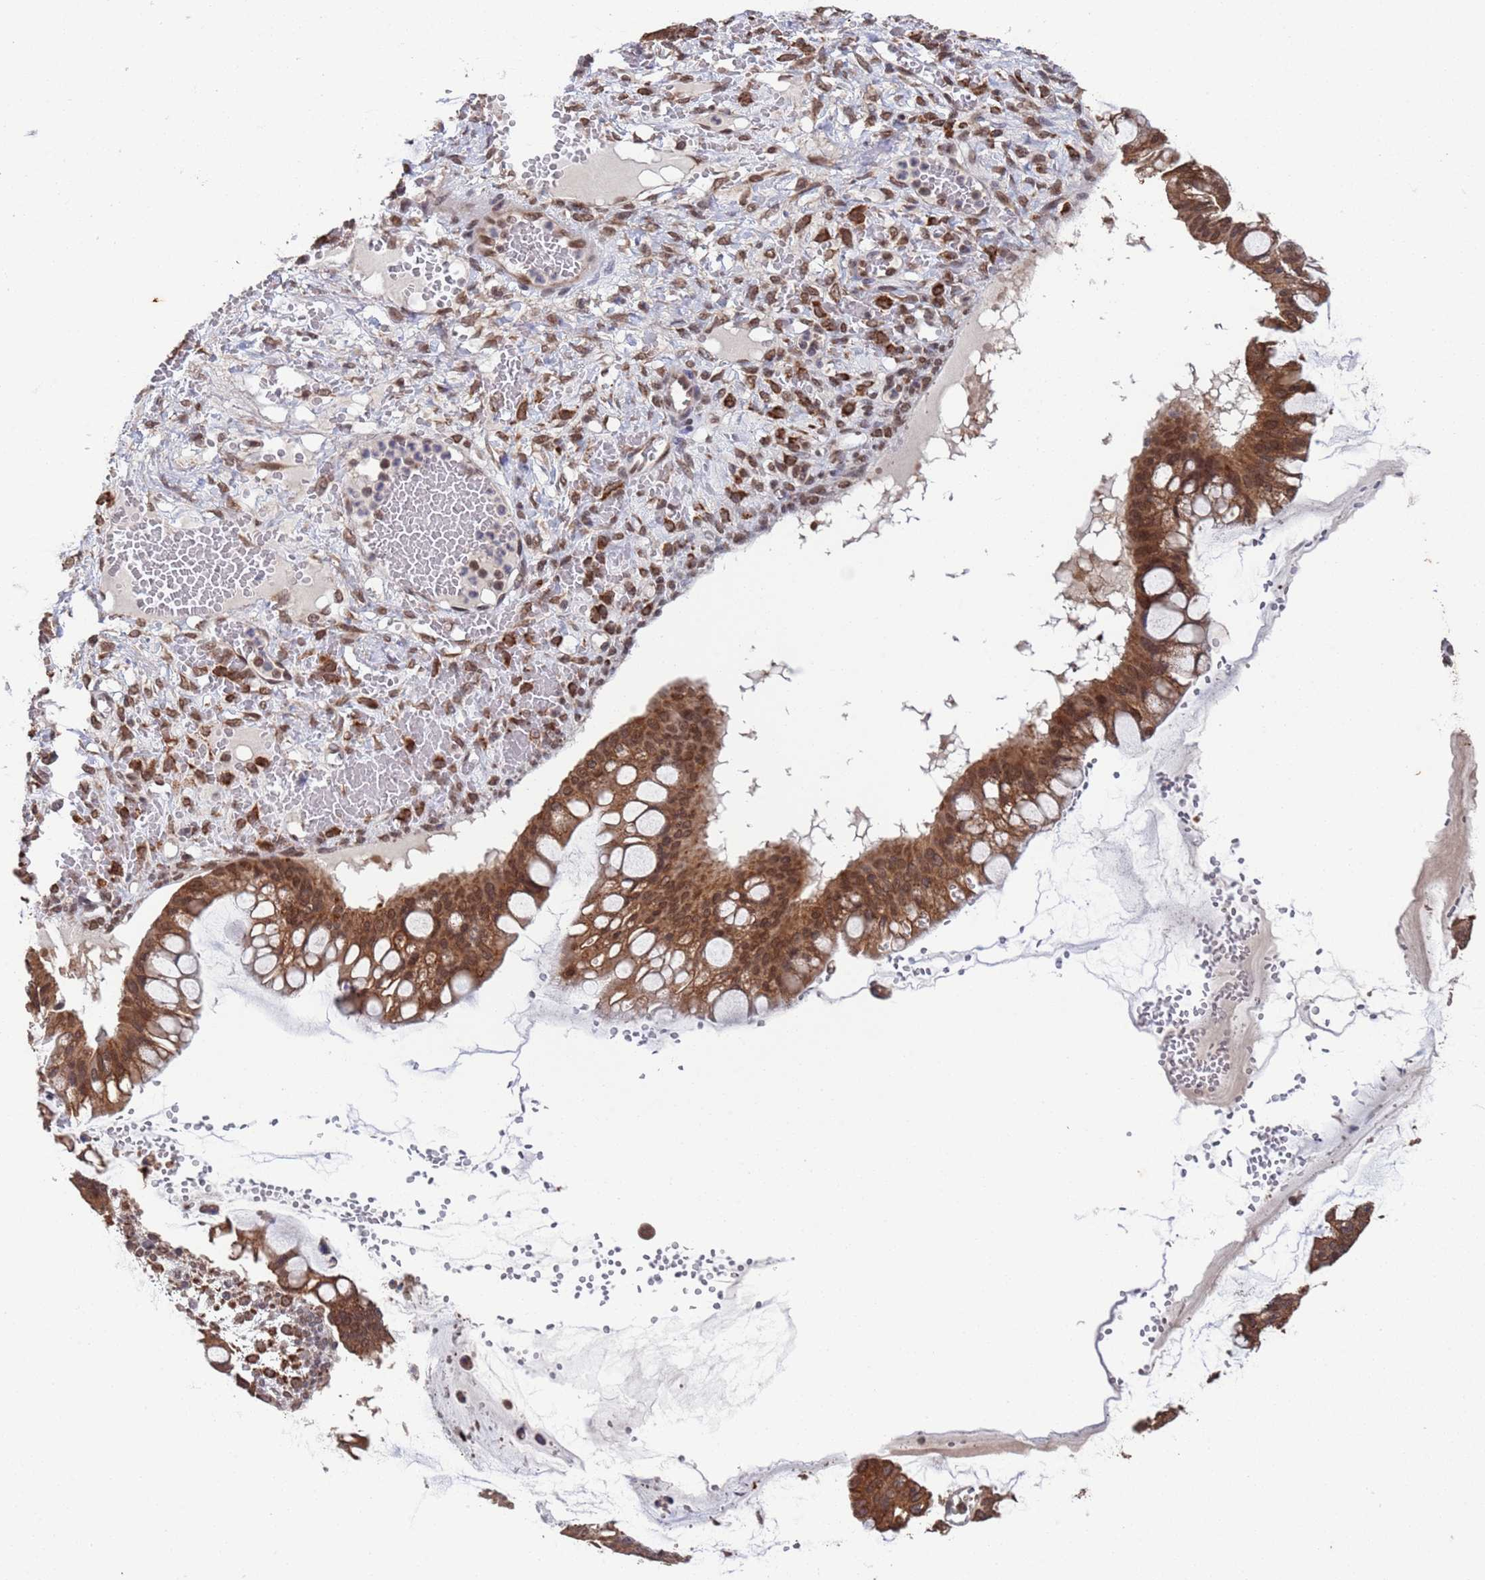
{"staining": {"intensity": "moderate", "quantity": ">75%", "location": "cytoplasmic/membranous"}, "tissue": "ovarian cancer", "cell_type": "Tumor cells", "image_type": "cancer", "snomed": [{"axis": "morphology", "description": "Cystadenocarcinoma, mucinous, NOS"}, {"axis": "topography", "description": "Ovary"}], "caption": "Human ovarian mucinous cystadenocarcinoma stained for a protein (brown) displays moderate cytoplasmic/membranous positive staining in approximately >75% of tumor cells.", "gene": "FUBP3", "patient": {"sex": "female", "age": 73}}